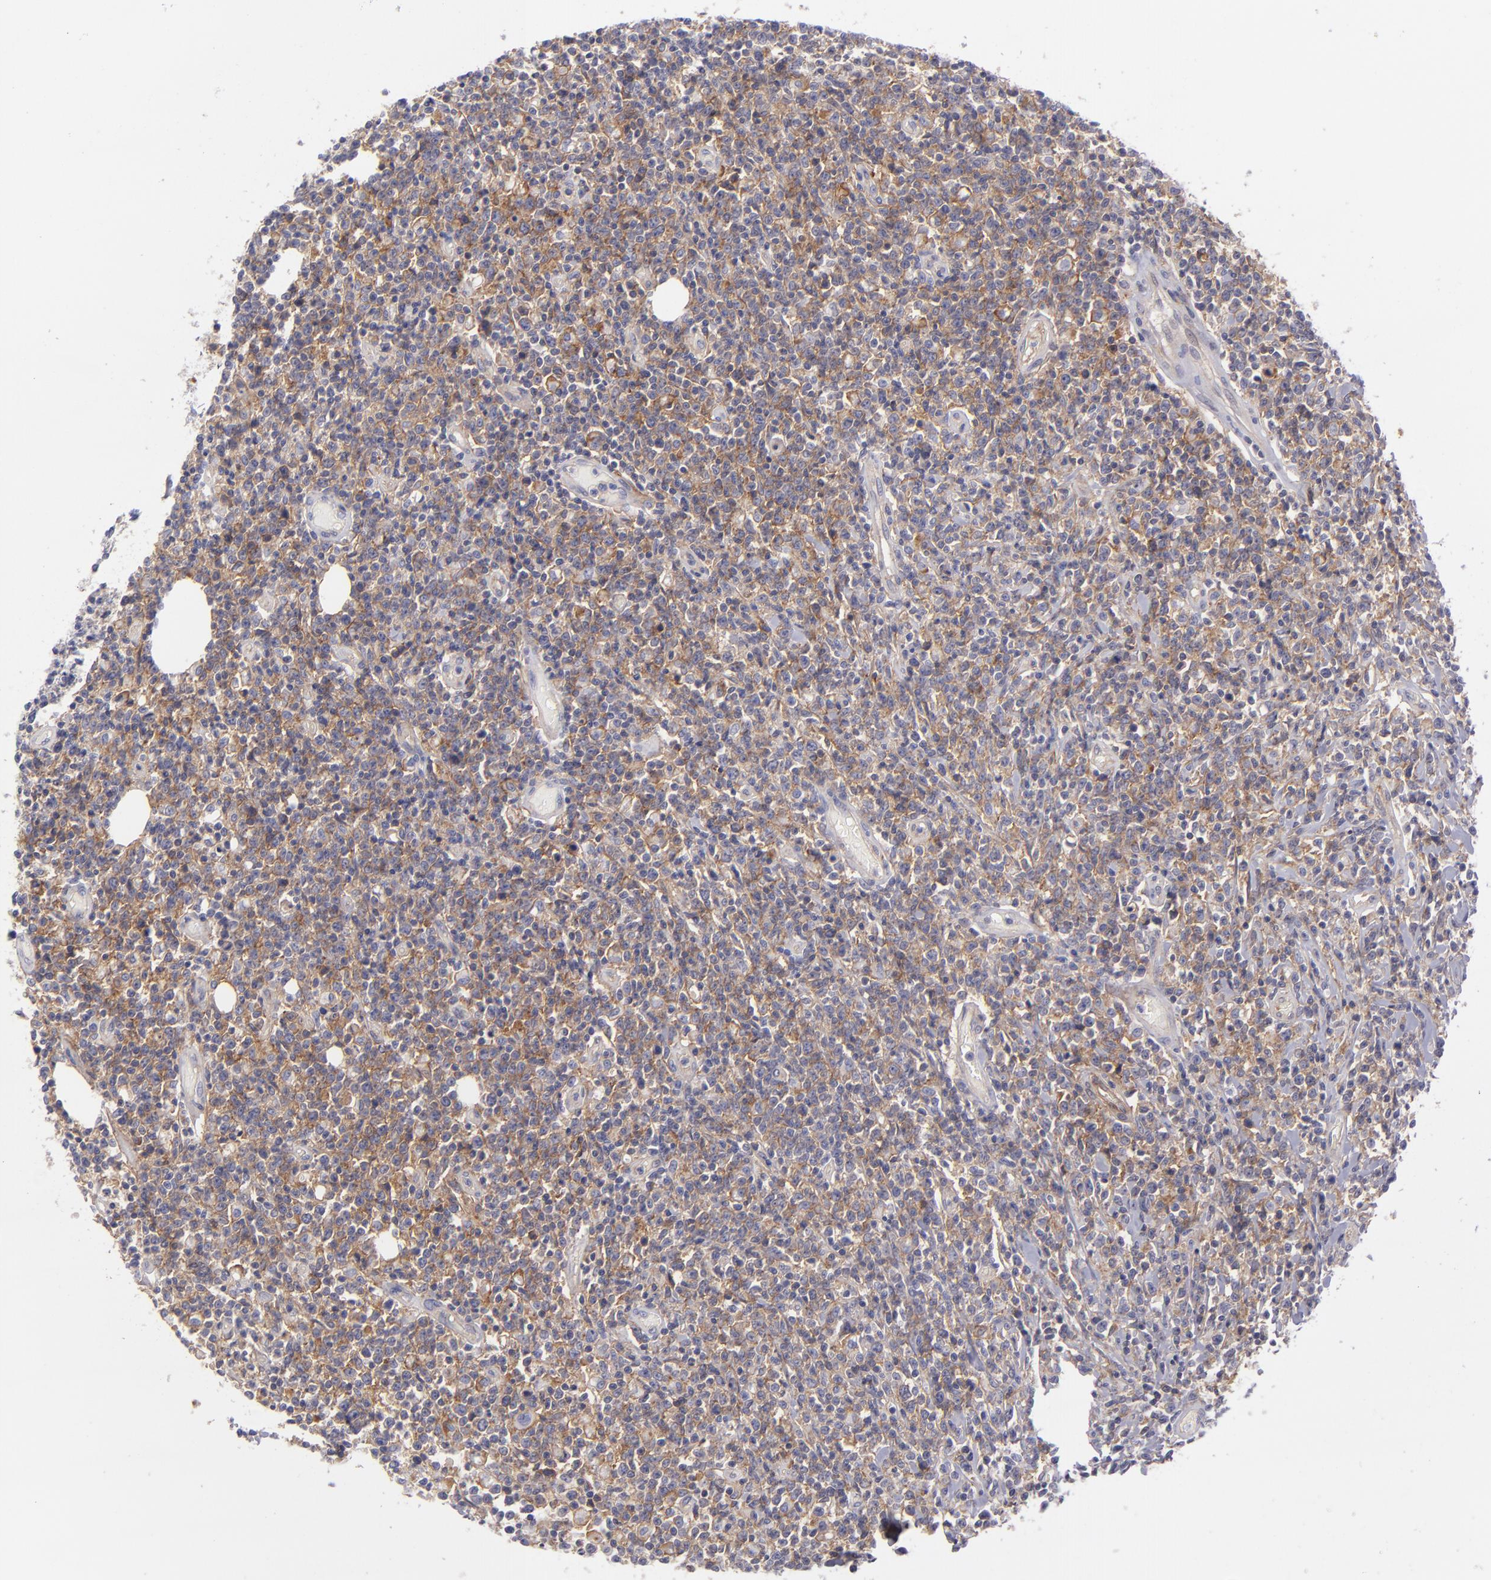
{"staining": {"intensity": "moderate", "quantity": ">75%", "location": "cytoplasmic/membranous"}, "tissue": "lymphoma", "cell_type": "Tumor cells", "image_type": "cancer", "snomed": [{"axis": "morphology", "description": "Malignant lymphoma, non-Hodgkin's type, High grade"}, {"axis": "topography", "description": "Colon"}], "caption": "IHC micrograph of human malignant lymphoma, non-Hodgkin's type (high-grade) stained for a protein (brown), which exhibits medium levels of moderate cytoplasmic/membranous staining in approximately >75% of tumor cells.", "gene": "BSG", "patient": {"sex": "male", "age": 82}}